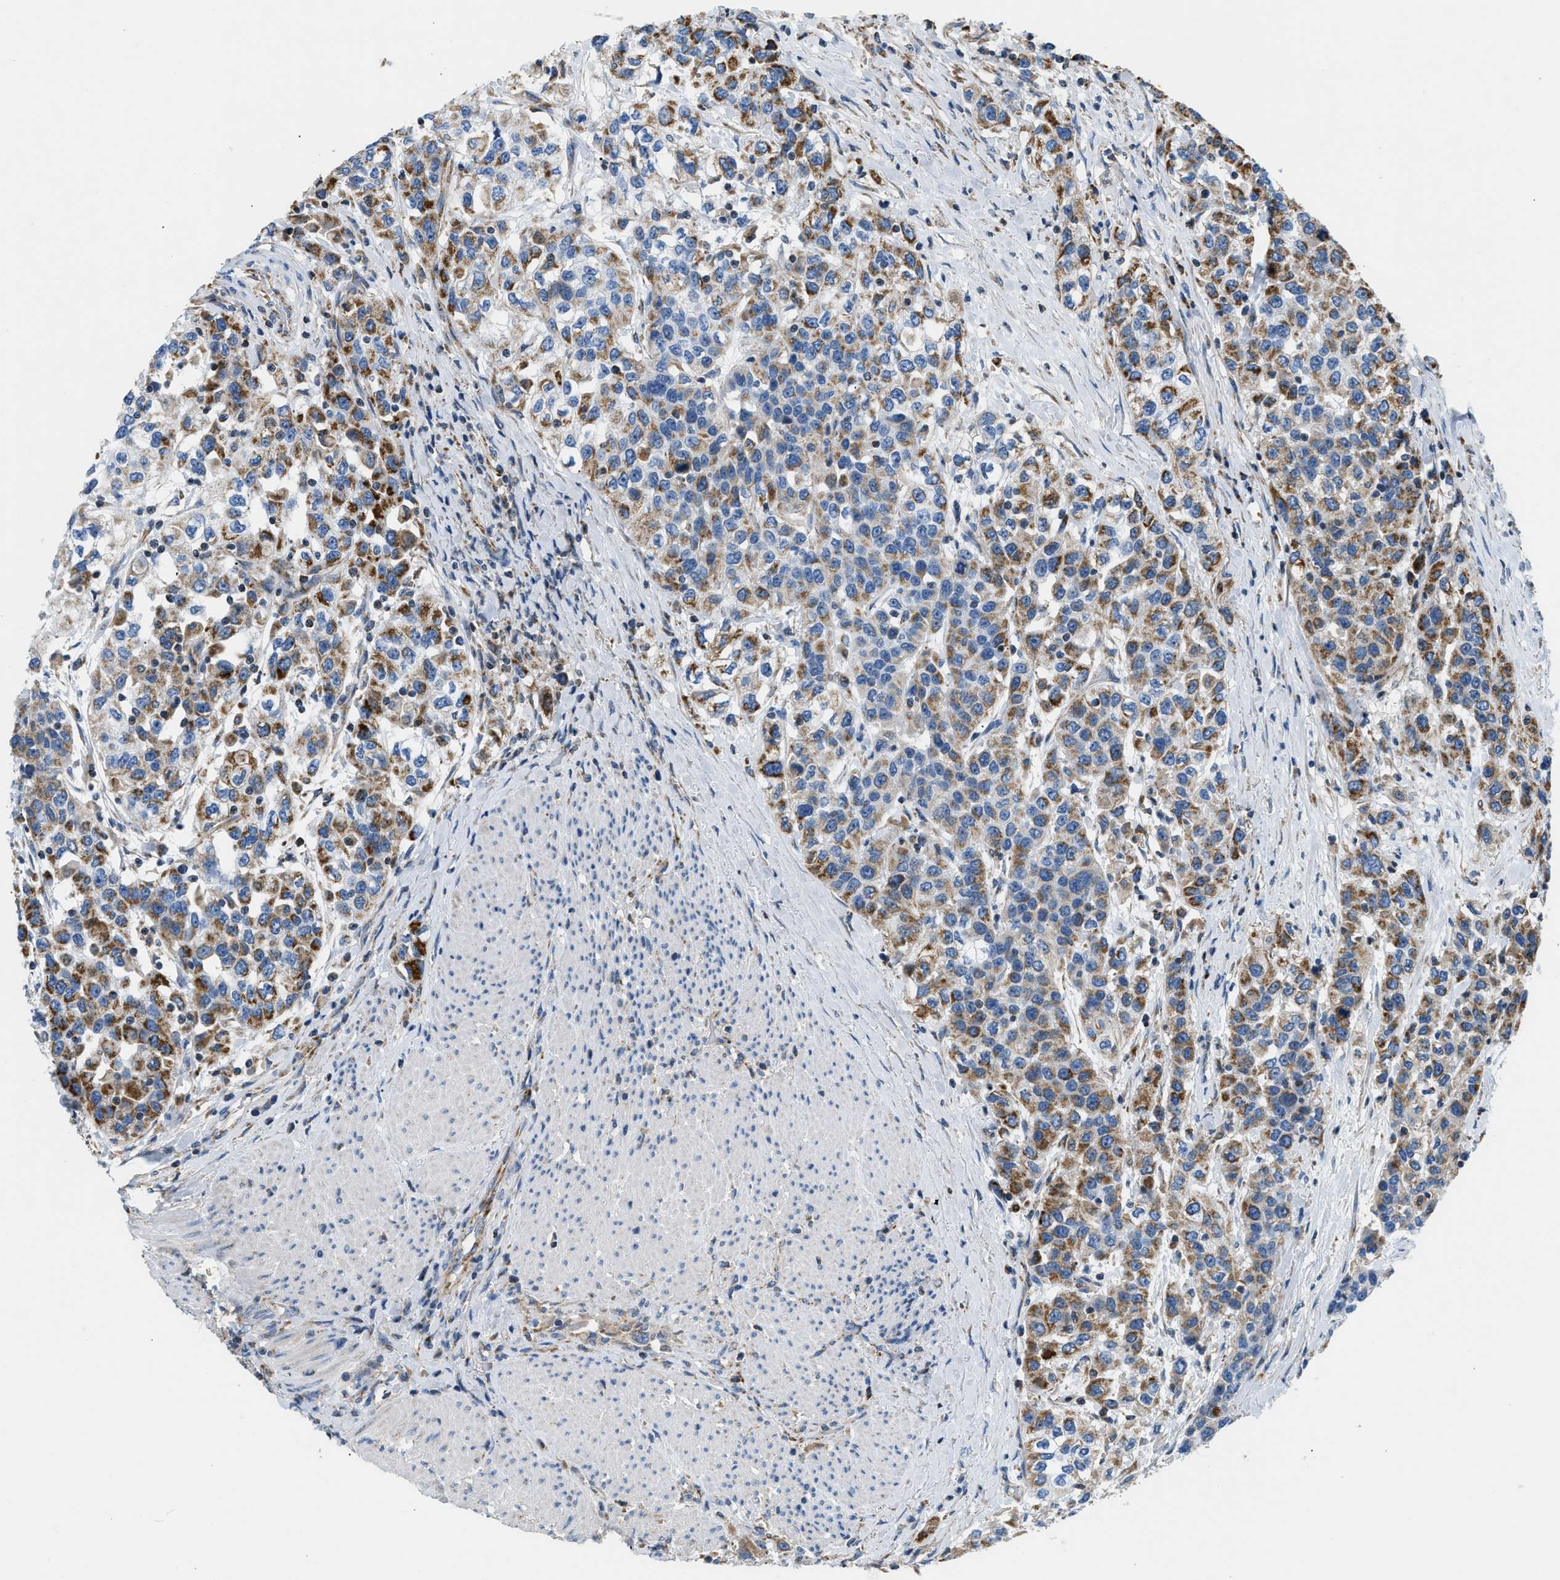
{"staining": {"intensity": "moderate", "quantity": ">75%", "location": "cytoplasmic/membranous"}, "tissue": "urothelial cancer", "cell_type": "Tumor cells", "image_type": "cancer", "snomed": [{"axis": "morphology", "description": "Urothelial carcinoma, High grade"}, {"axis": "topography", "description": "Urinary bladder"}], "caption": "Moderate cytoplasmic/membranous expression is identified in about >75% of tumor cells in urothelial cancer.", "gene": "ACADVL", "patient": {"sex": "female", "age": 80}}